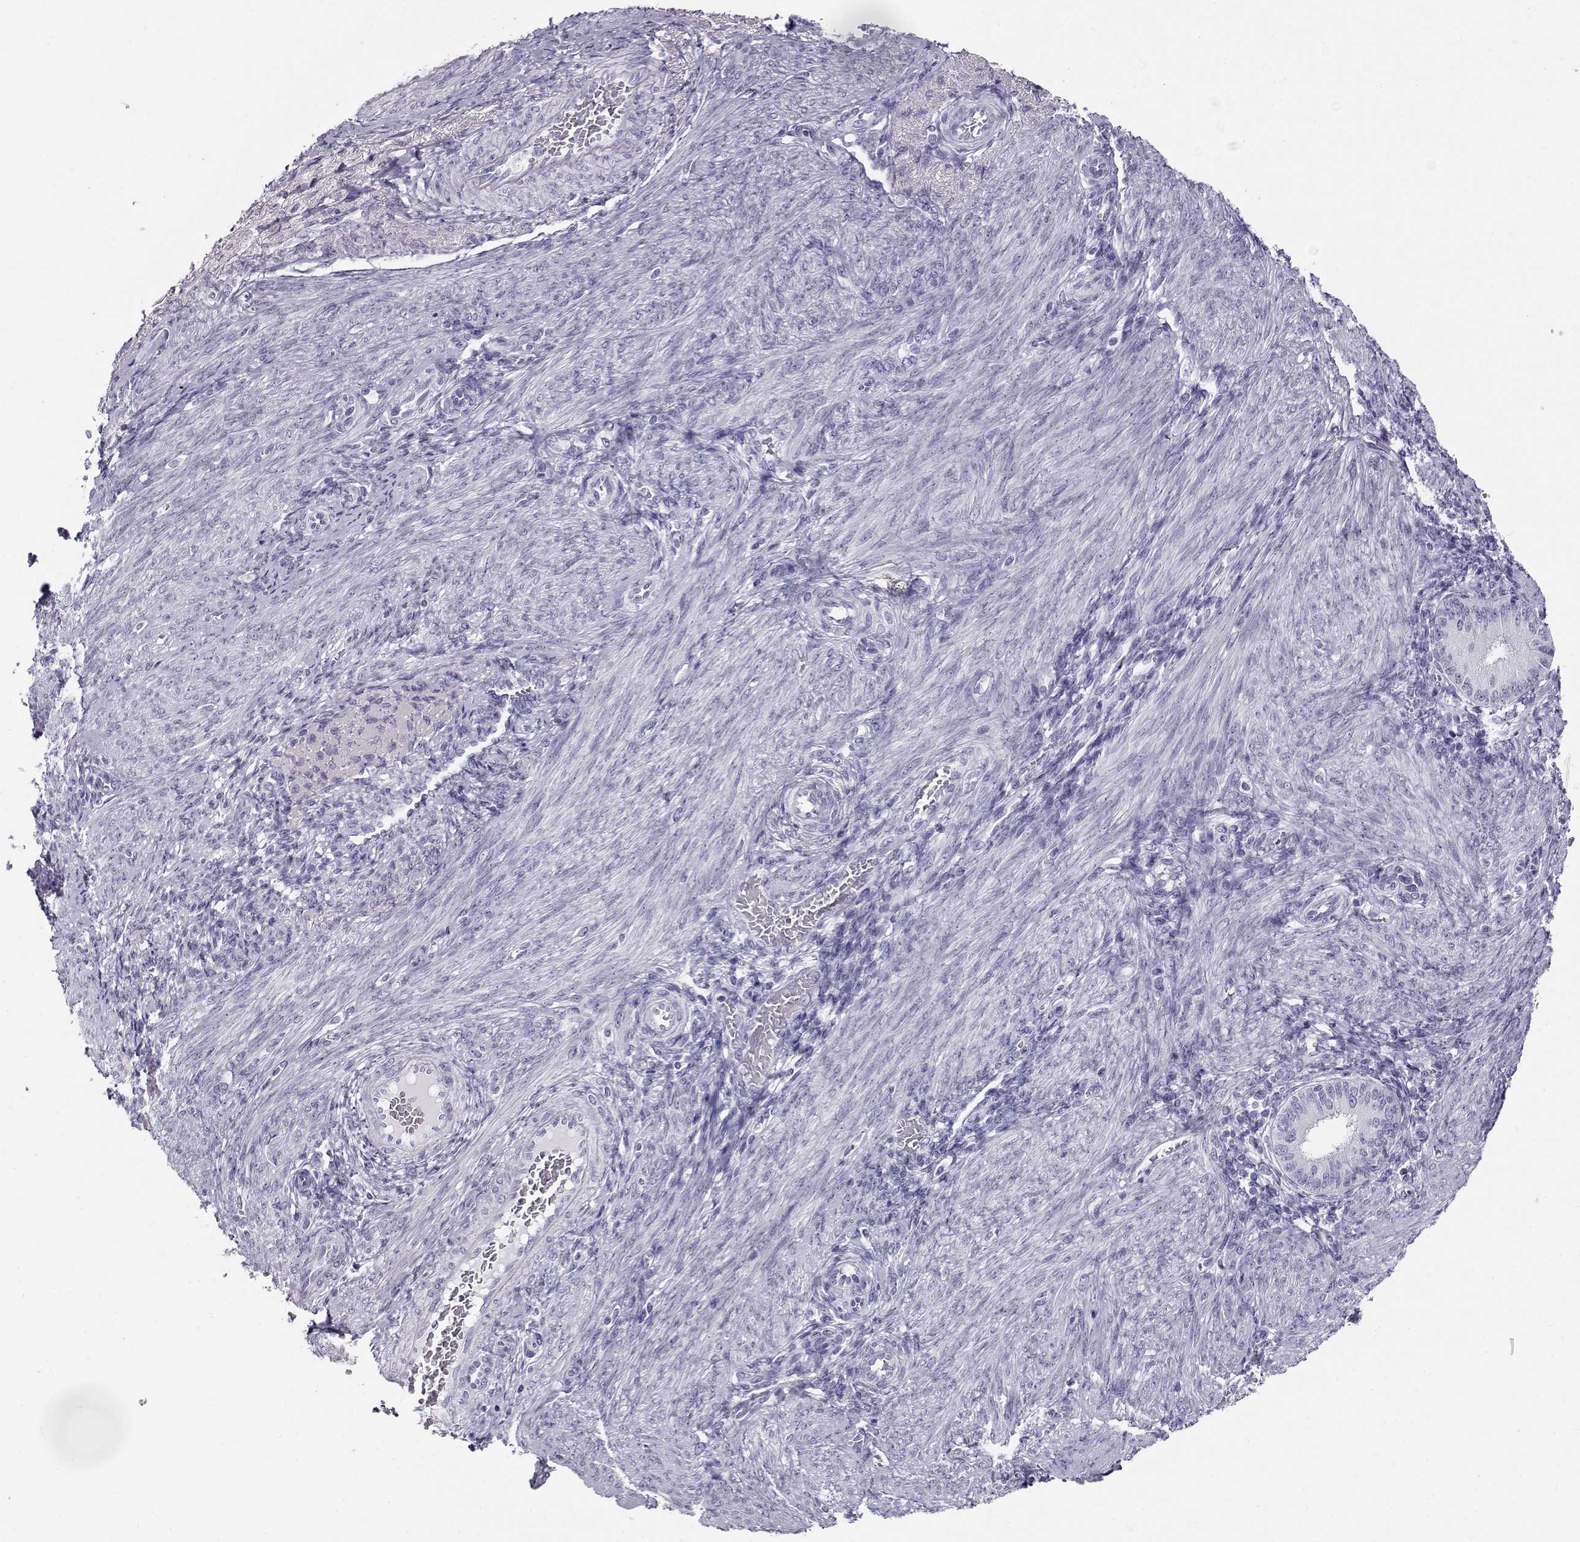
{"staining": {"intensity": "negative", "quantity": "none", "location": "none"}, "tissue": "endometrium", "cell_type": "Cells in endometrial stroma", "image_type": "normal", "snomed": [{"axis": "morphology", "description": "Normal tissue, NOS"}, {"axis": "topography", "description": "Endometrium"}], "caption": "Immunohistochemistry (IHC) image of normal endometrium: endometrium stained with DAB (3,3'-diaminobenzidine) exhibits no significant protein positivity in cells in endometrial stroma.", "gene": "CABS1", "patient": {"sex": "female", "age": 39}}